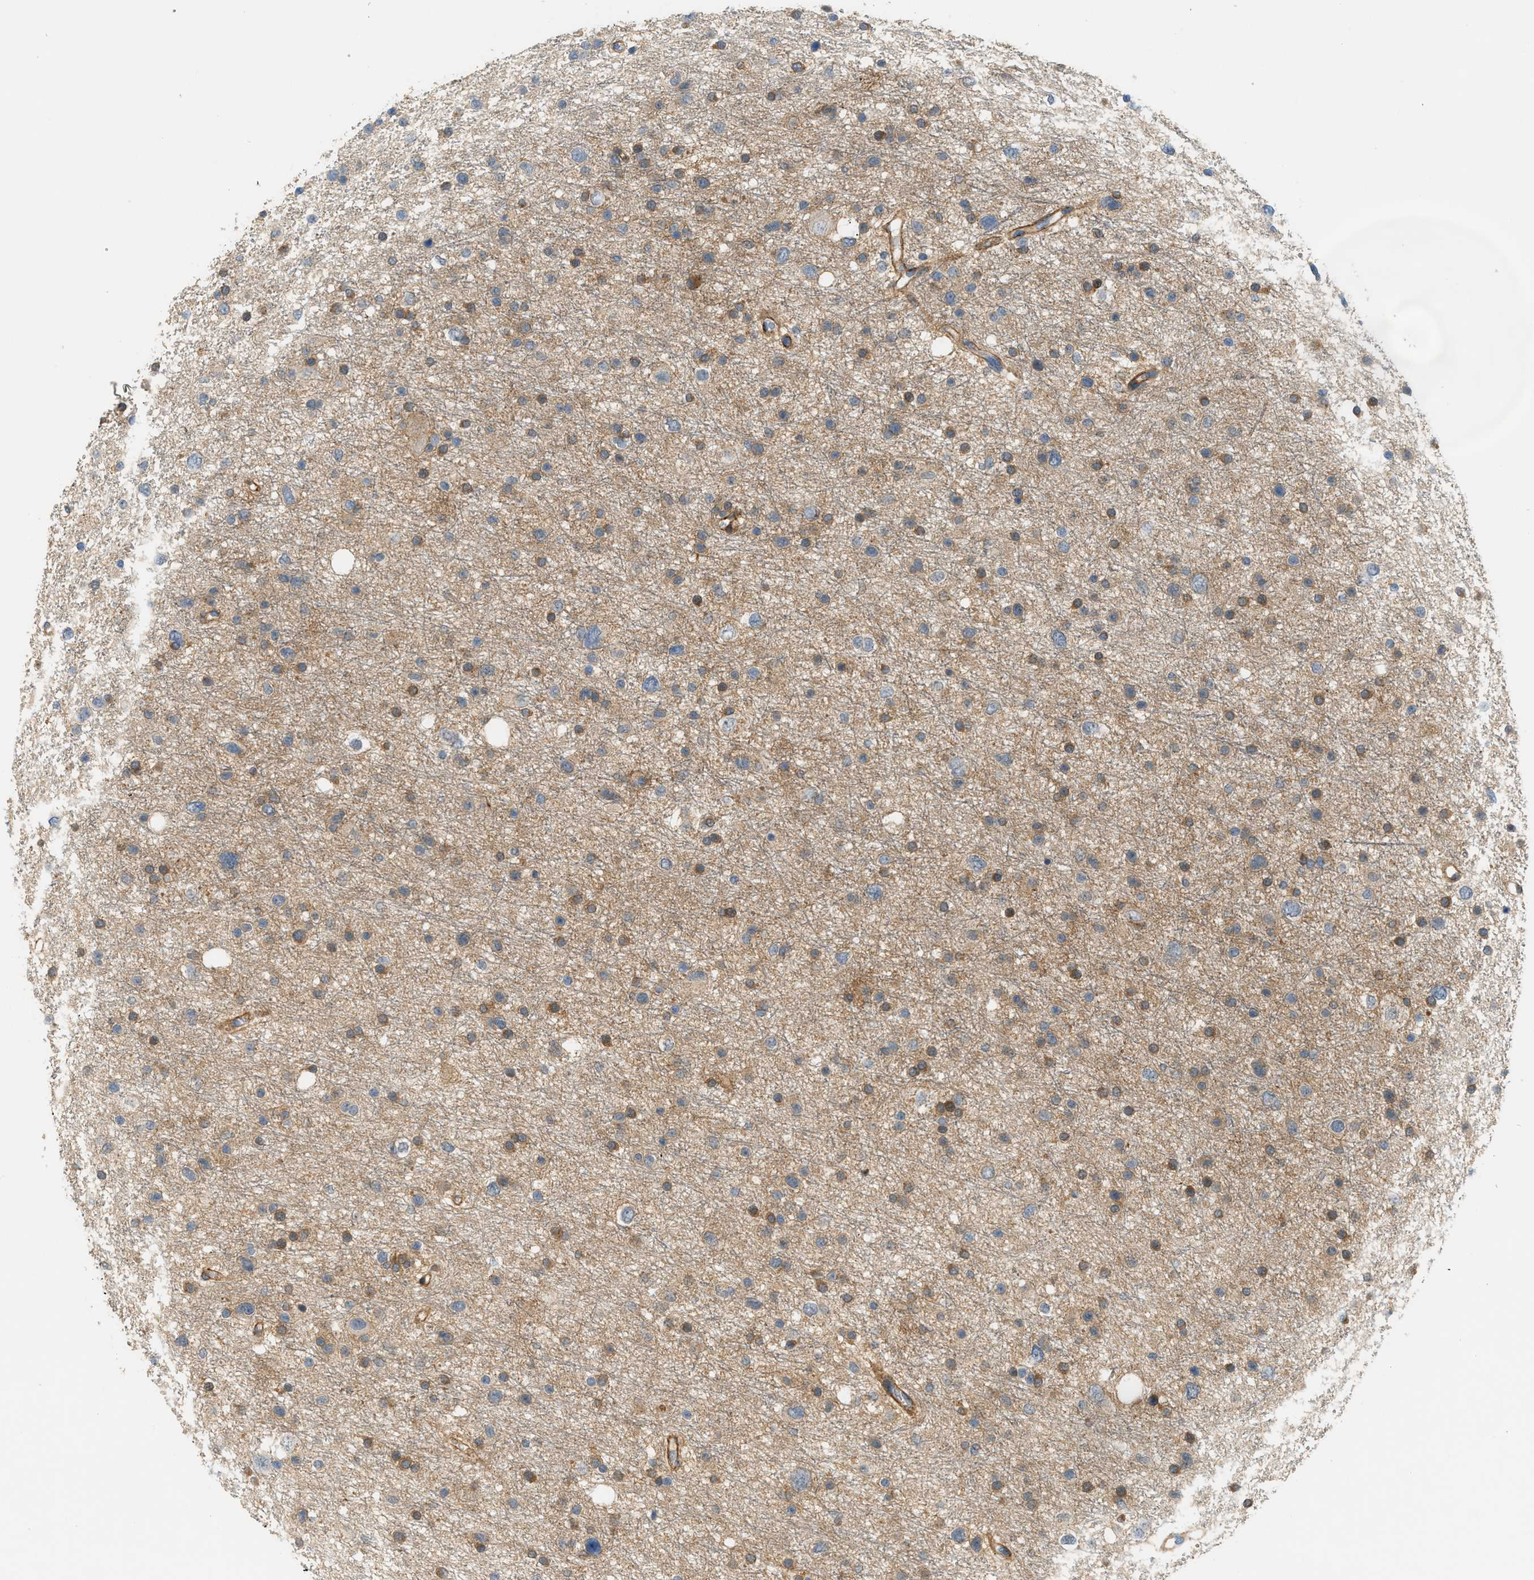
{"staining": {"intensity": "moderate", "quantity": "25%-75%", "location": "cytoplasmic/membranous"}, "tissue": "glioma", "cell_type": "Tumor cells", "image_type": "cancer", "snomed": [{"axis": "morphology", "description": "Glioma, malignant, Low grade"}, {"axis": "topography", "description": "Brain"}], "caption": "Protein staining of malignant glioma (low-grade) tissue reveals moderate cytoplasmic/membranous positivity in approximately 25%-75% of tumor cells.", "gene": "EDNRA", "patient": {"sex": "female", "age": 37}}